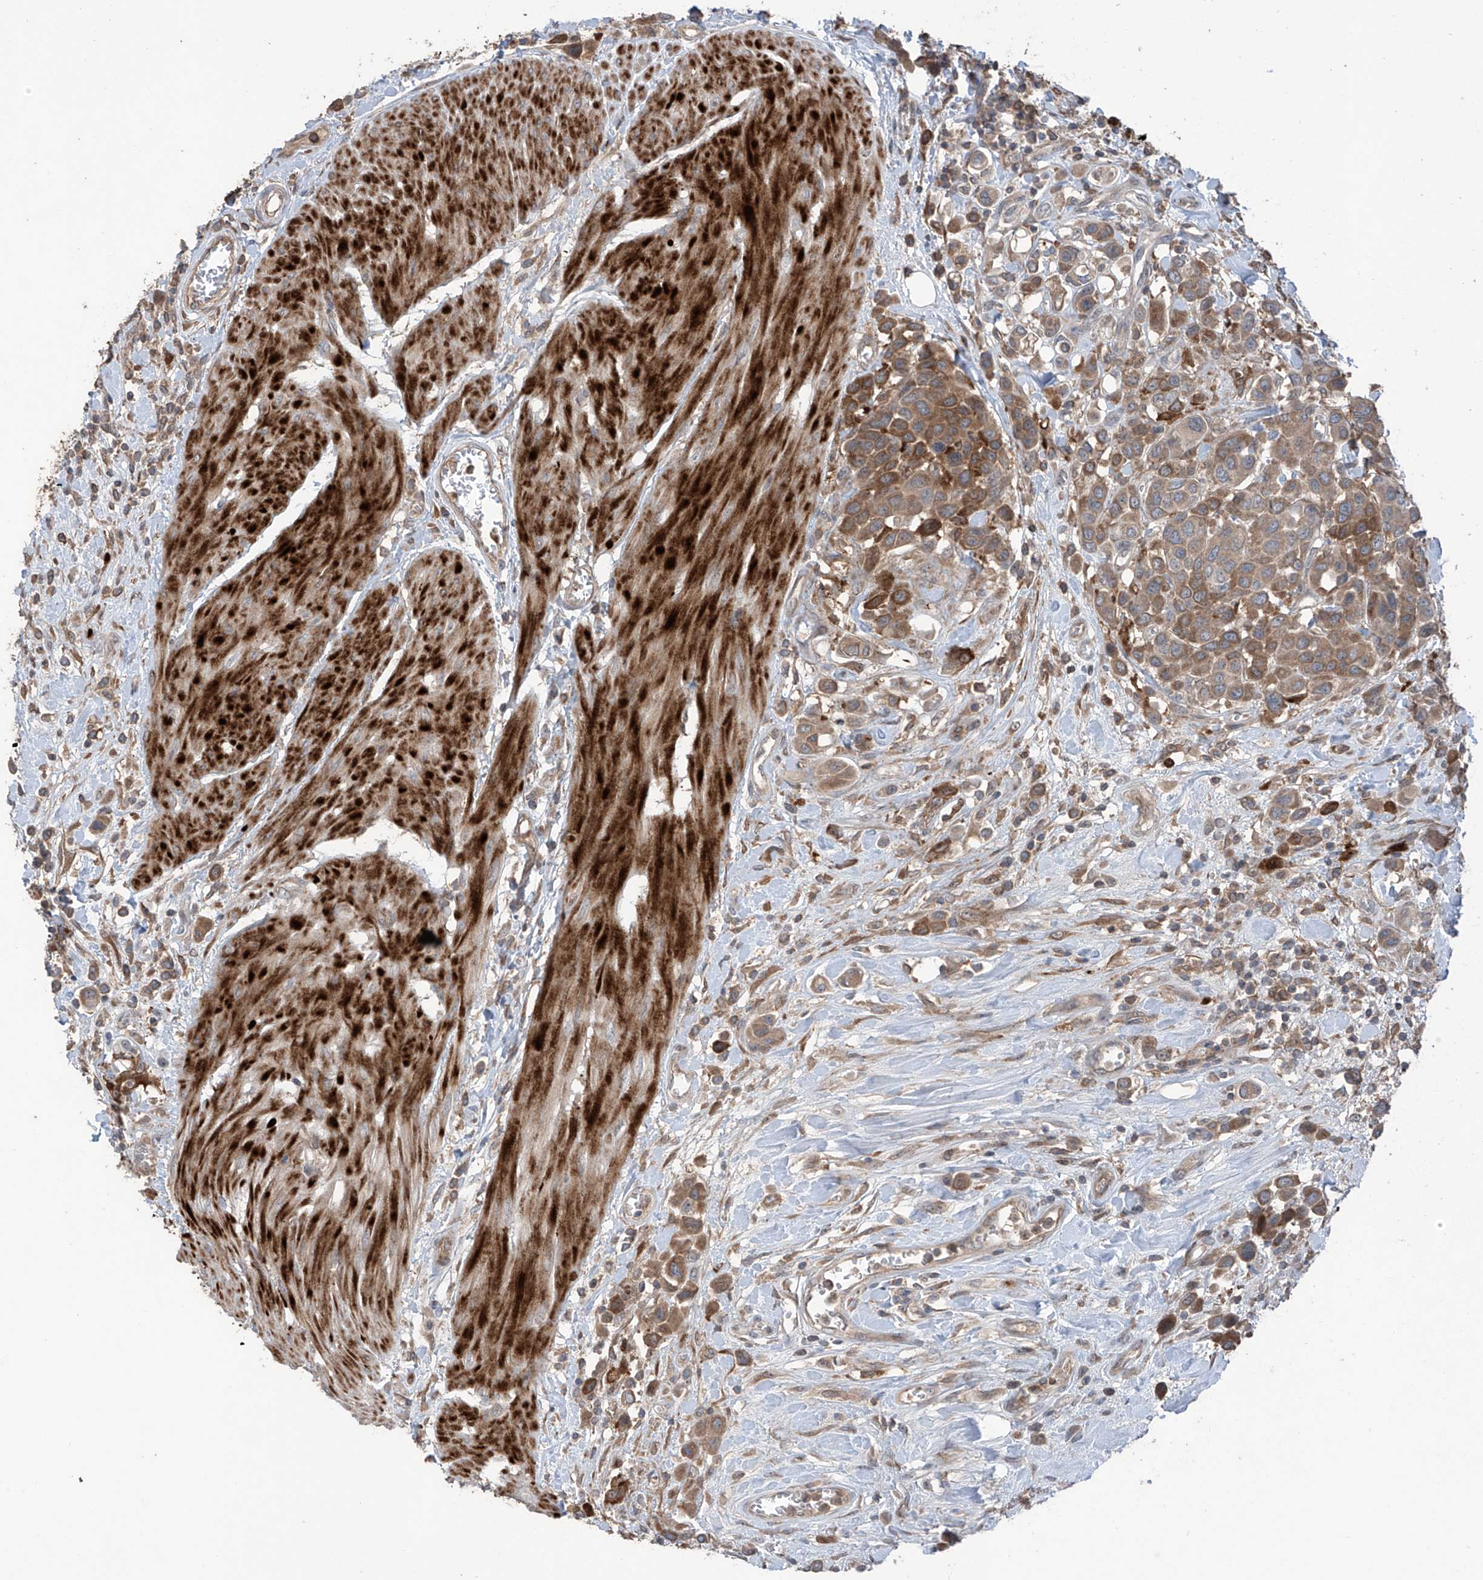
{"staining": {"intensity": "moderate", "quantity": ">75%", "location": "cytoplasmic/membranous"}, "tissue": "urothelial cancer", "cell_type": "Tumor cells", "image_type": "cancer", "snomed": [{"axis": "morphology", "description": "Urothelial carcinoma, High grade"}, {"axis": "topography", "description": "Urinary bladder"}], "caption": "The image displays a brown stain indicating the presence of a protein in the cytoplasmic/membranous of tumor cells in high-grade urothelial carcinoma.", "gene": "SAMD3", "patient": {"sex": "male", "age": 50}}